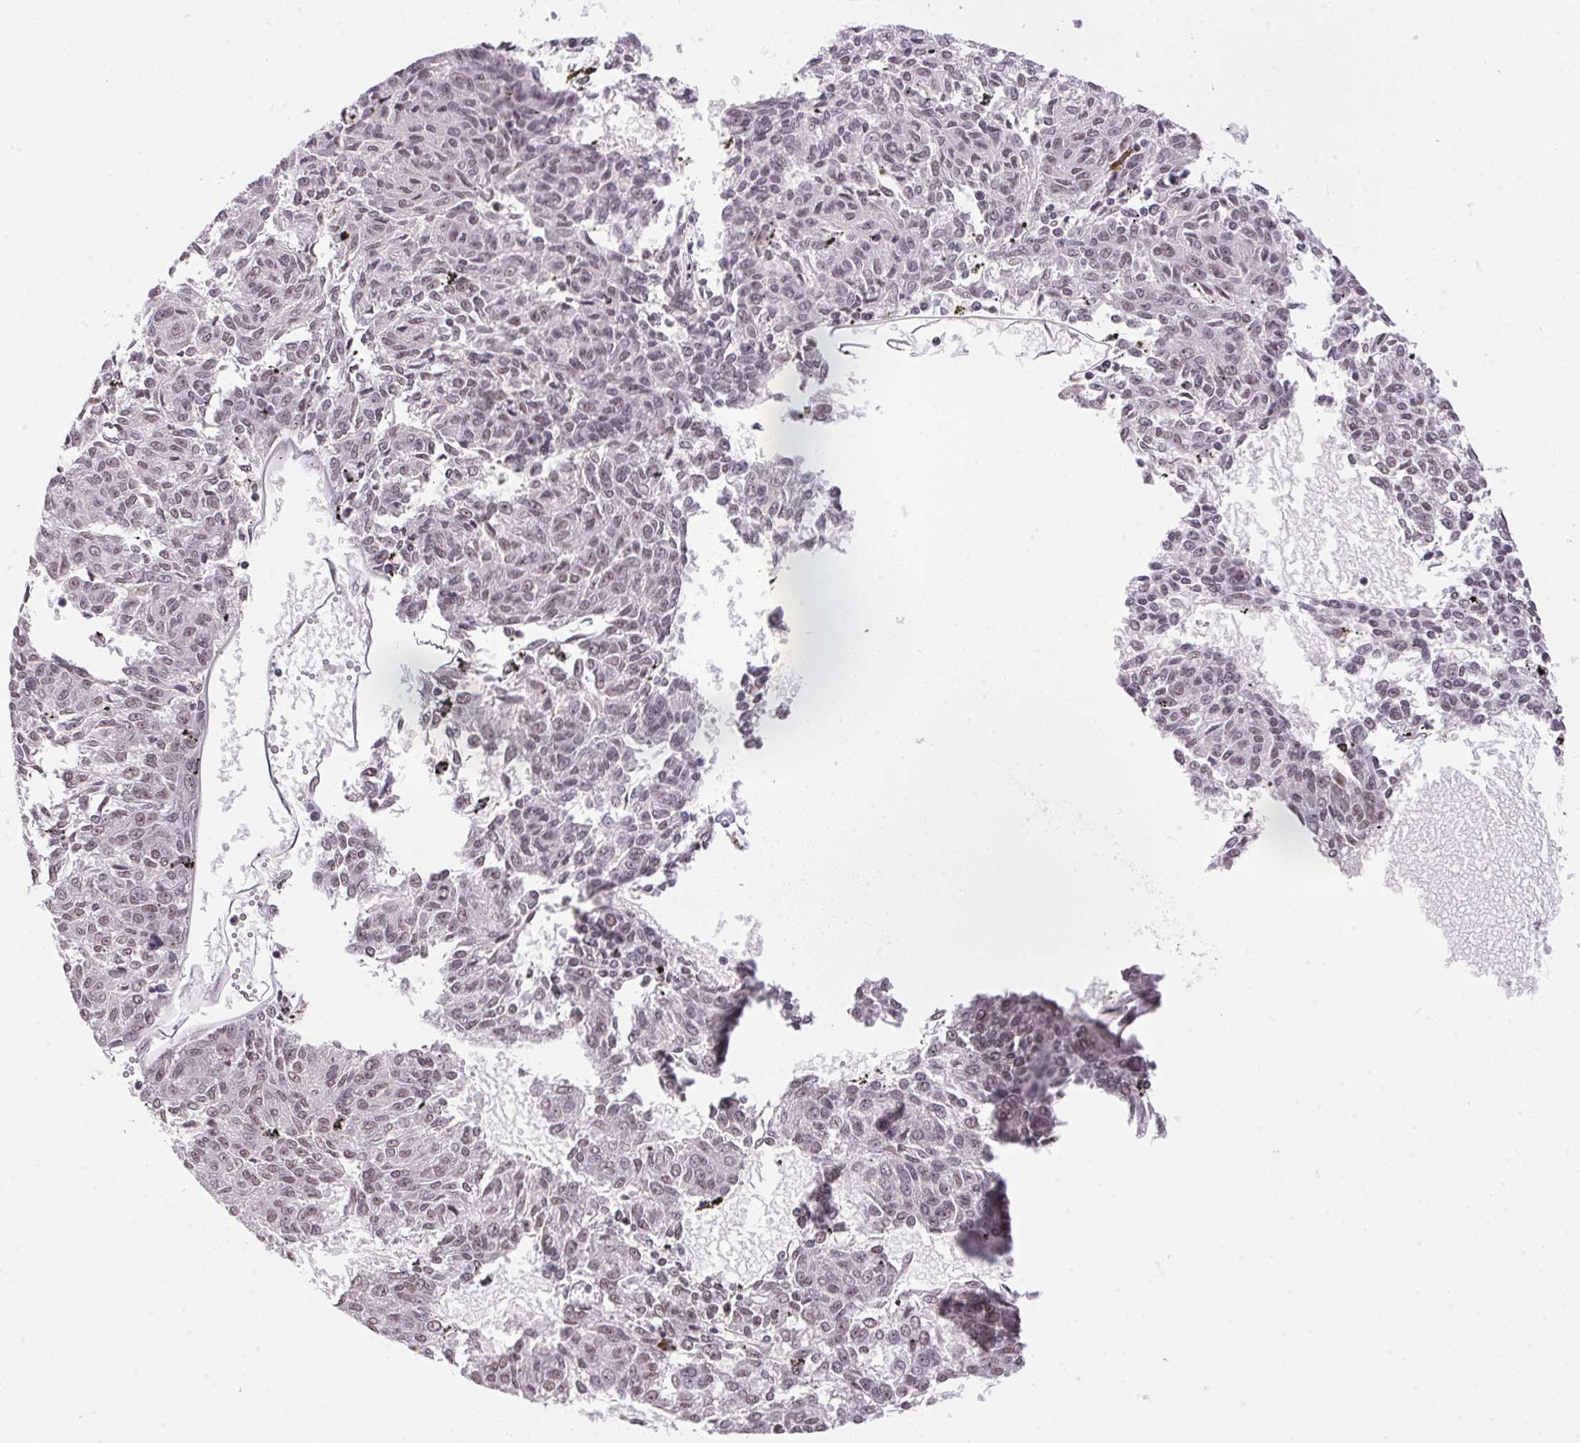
{"staining": {"intensity": "negative", "quantity": "none", "location": "none"}, "tissue": "melanoma", "cell_type": "Tumor cells", "image_type": "cancer", "snomed": [{"axis": "morphology", "description": "Malignant melanoma, NOS"}, {"axis": "topography", "description": "Skin"}], "caption": "Protein analysis of melanoma shows no significant positivity in tumor cells.", "gene": "NFE2L1", "patient": {"sex": "female", "age": 72}}